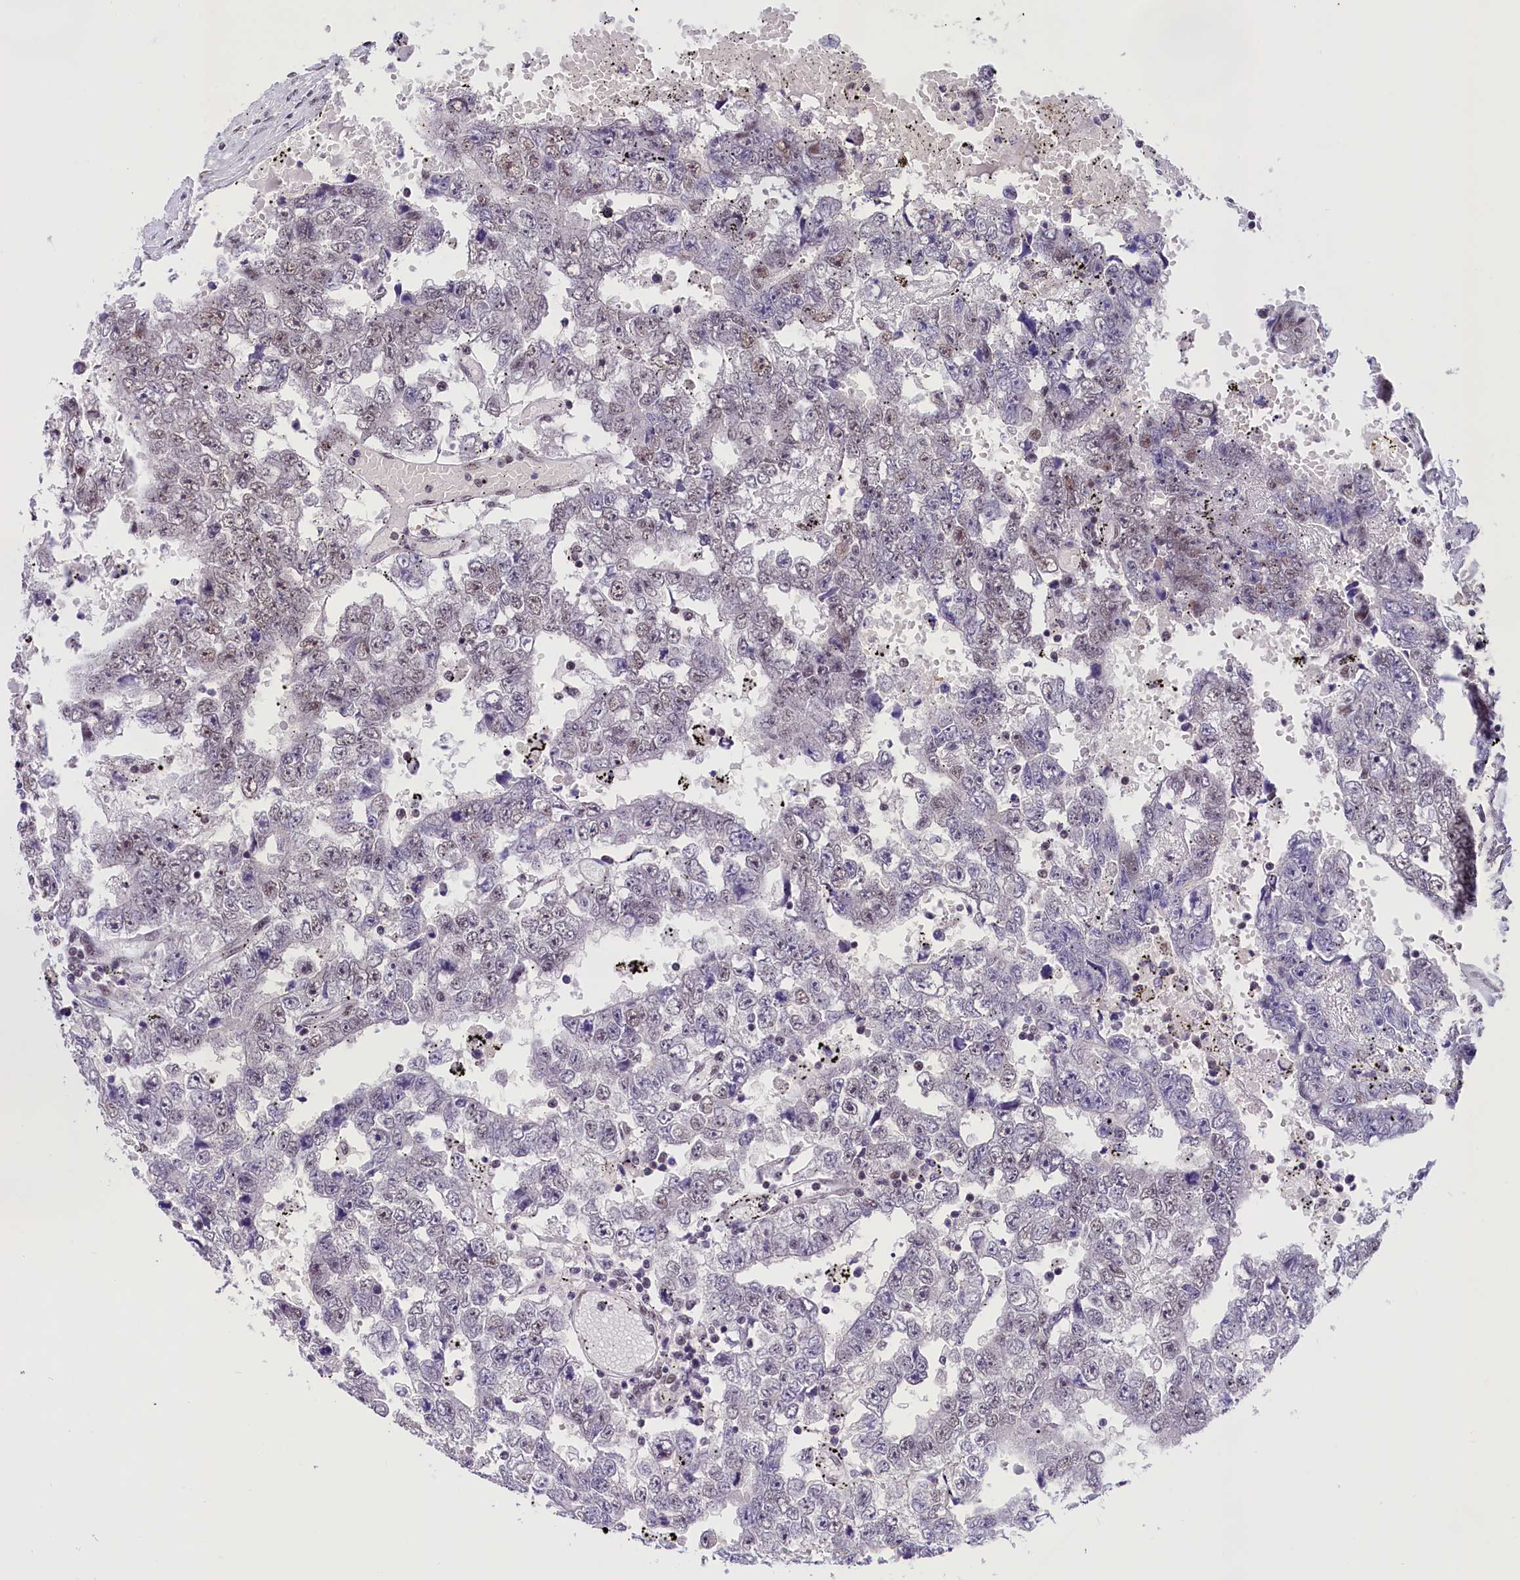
{"staining": {"intensity": "negative", "quantity": "none", "location": "none"}, "tissue": "testis cancer", "cell_type": "Tumor cells", "image_type": "cancer", "snomed": [{"axis": "morphology", "description": "Carcinoma, Embryonal, NOS"}, {"axis": "topography", "description": "Testis"}], "caption": "A high-resolution image shows IHC staining of testis embryonal carcinoma, which reveals no significant positivity in tumor cells.", "gene": "ZC3H4", "patient": {"sex": "male", "age": 25}}